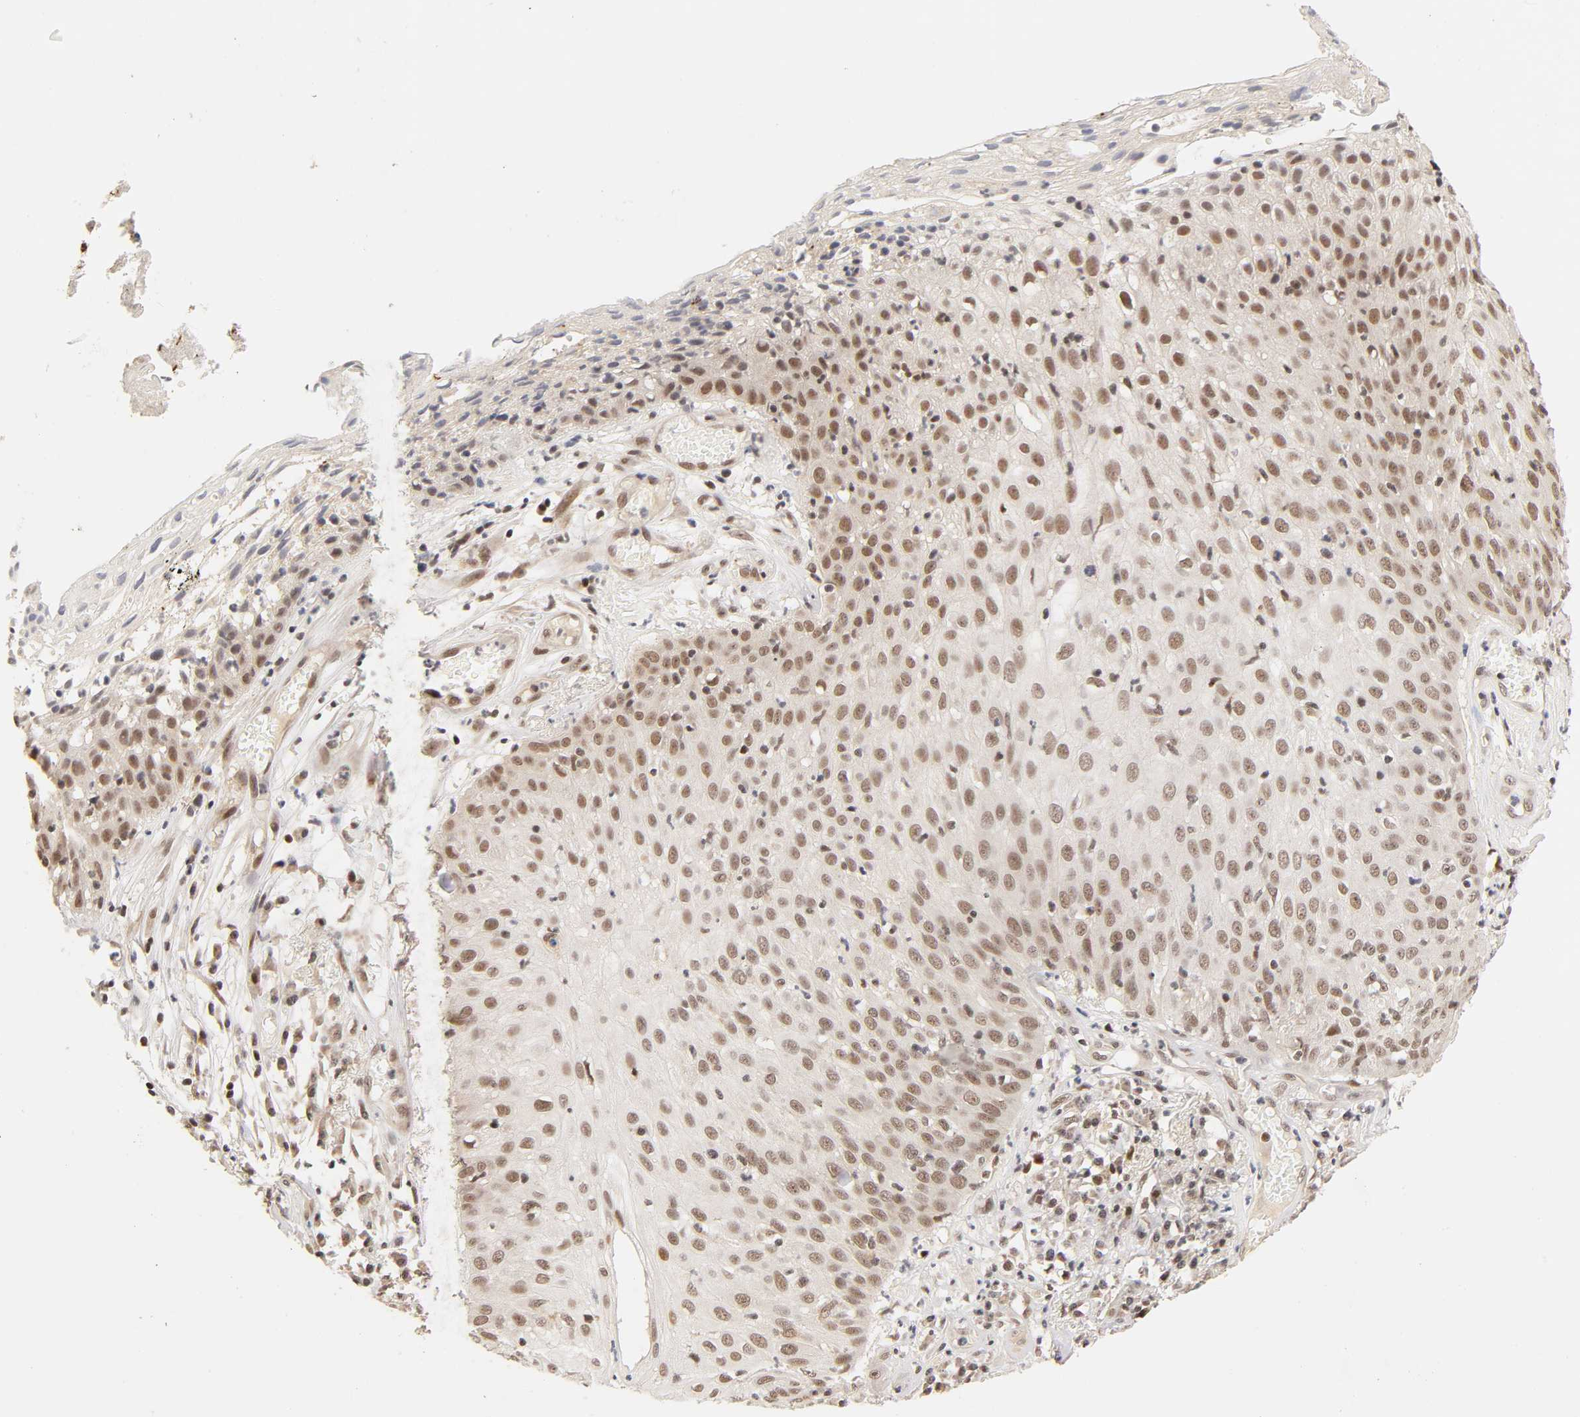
{"staining": {"intensity": "moderate", "quantity": ">75%", "location": "cytoplasmic/membranous,nuclear"}, "tissue": "skin cancer", "cell_type": "Tumor cells", "image_type": "cancer", "snomed": [{"axis": "morphology", "description": "Squamous cell carcinoma, NOS"}, {"axis": "topography", "description": "Skin"}], "caption": "Immunohistochemistry photomicrograph of human skin squamous cell carcinoma stained for a protein (brown), which shows medium levels of moderate cytoplasmic/membranous and nuclear staining in about >75% of tumor cells.", "gene": "TAF10", "patient": {"sex": "male", "age": 65}}